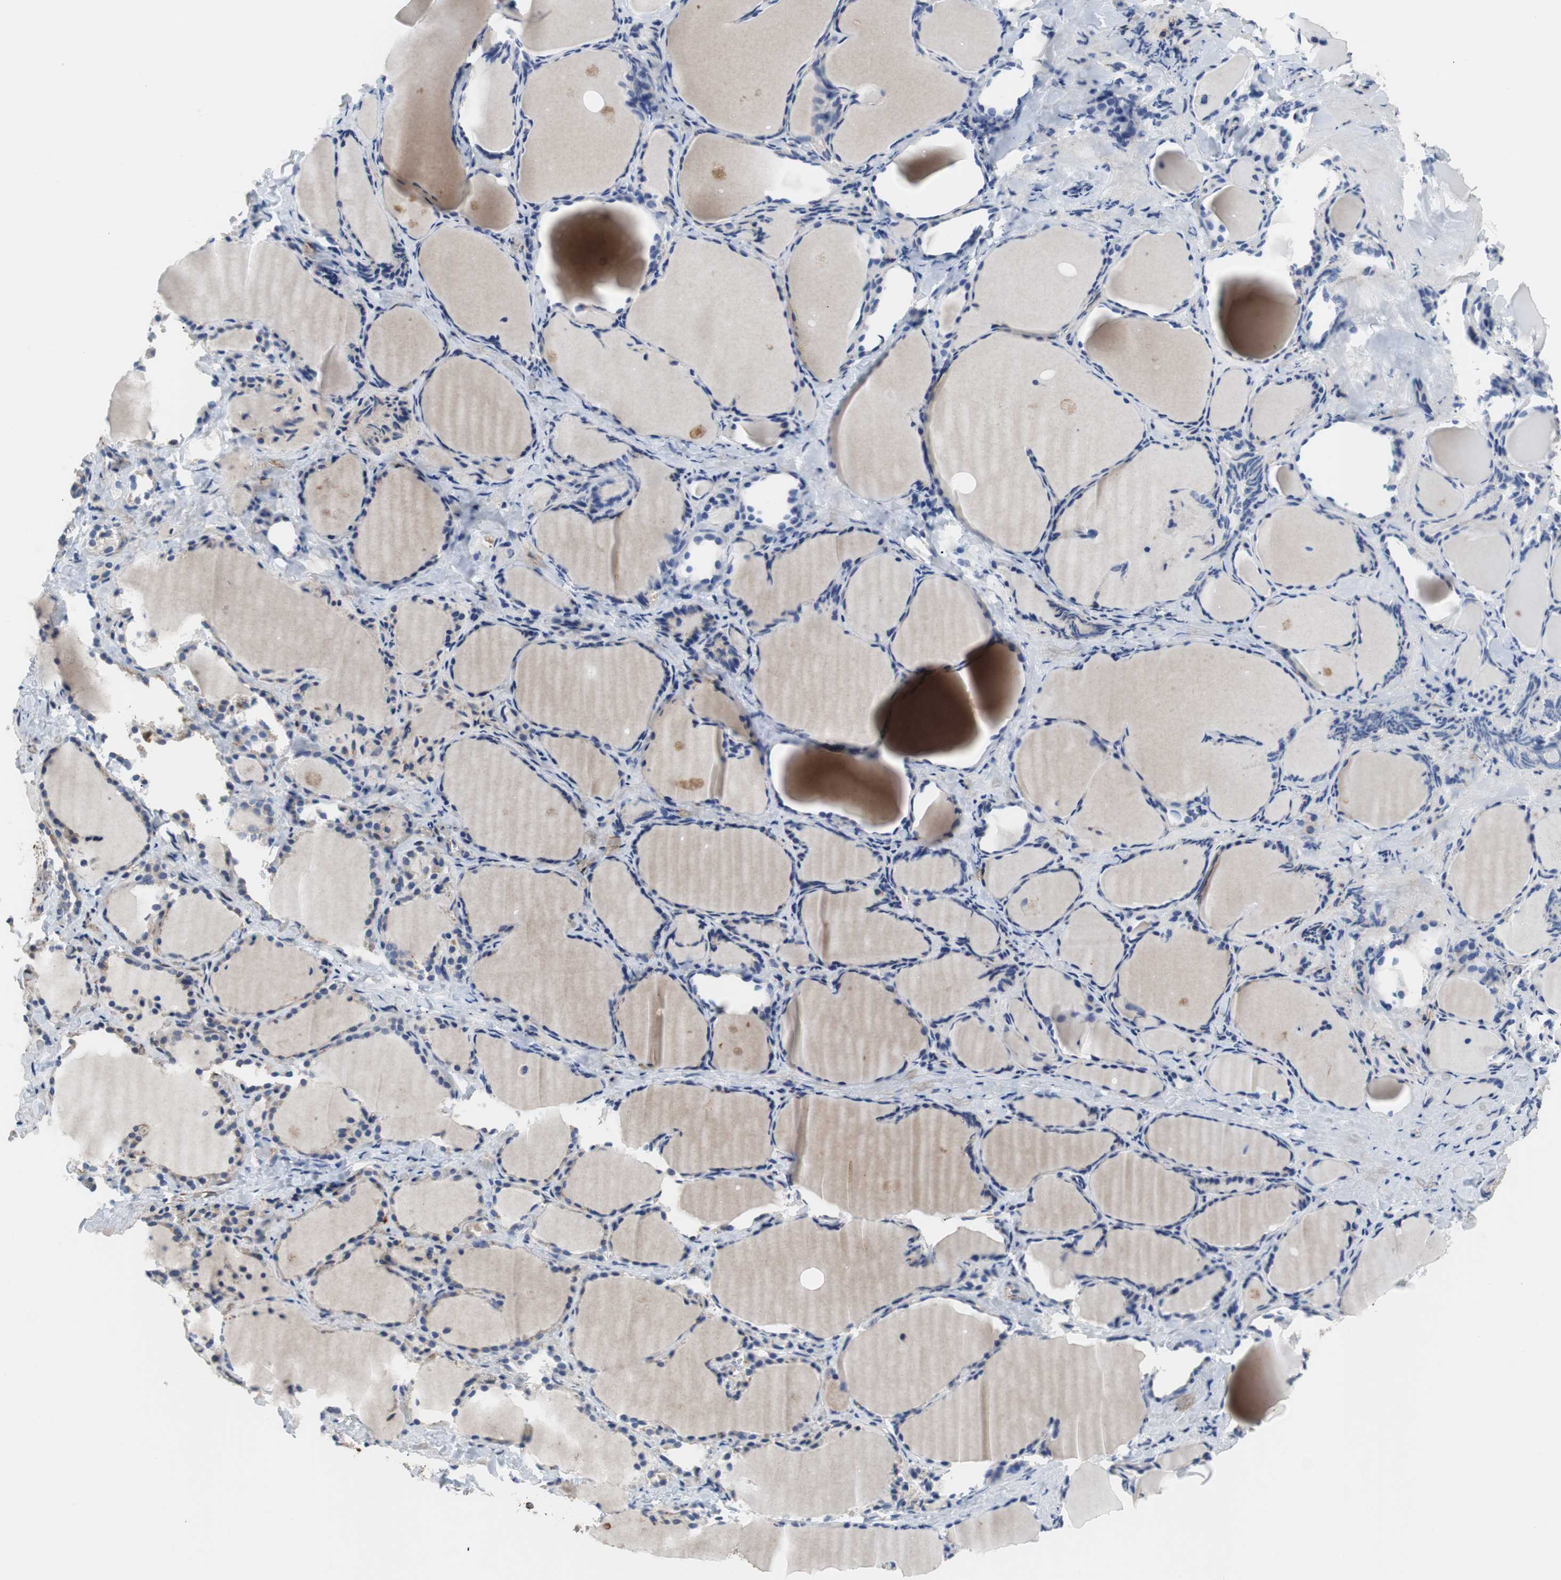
{"staining": {"intensity": "moderate", "quantity": ">75%", "location": "cytoplasmic/membranous"}, "tissue": "thyroid gland", "cell_type": "Glandular cells", "image_type": "normal", "snomed": [{"axis": "morphology", "description": "Normal tissue, NOS"}, {"axis": "morphology", "description": "Papillary adenocarcinoma, NOS"}, {"axis": "topography", "description": "Thyroid gland"}], "caption": "Immunohistochemical staining of normal human thyroid gland reveals moderate cytoplasmic/membranous protein positivity in approximately >75% of glandular cells. The protein of interest is stained brown, and the nuclei are stained in blue (DAB (3,3'-diaminobenzidine) IHC with brightfield microscopy, high magnification).", "gene": "PLCG2", "patient": {"sex": "female", "age": 30}}